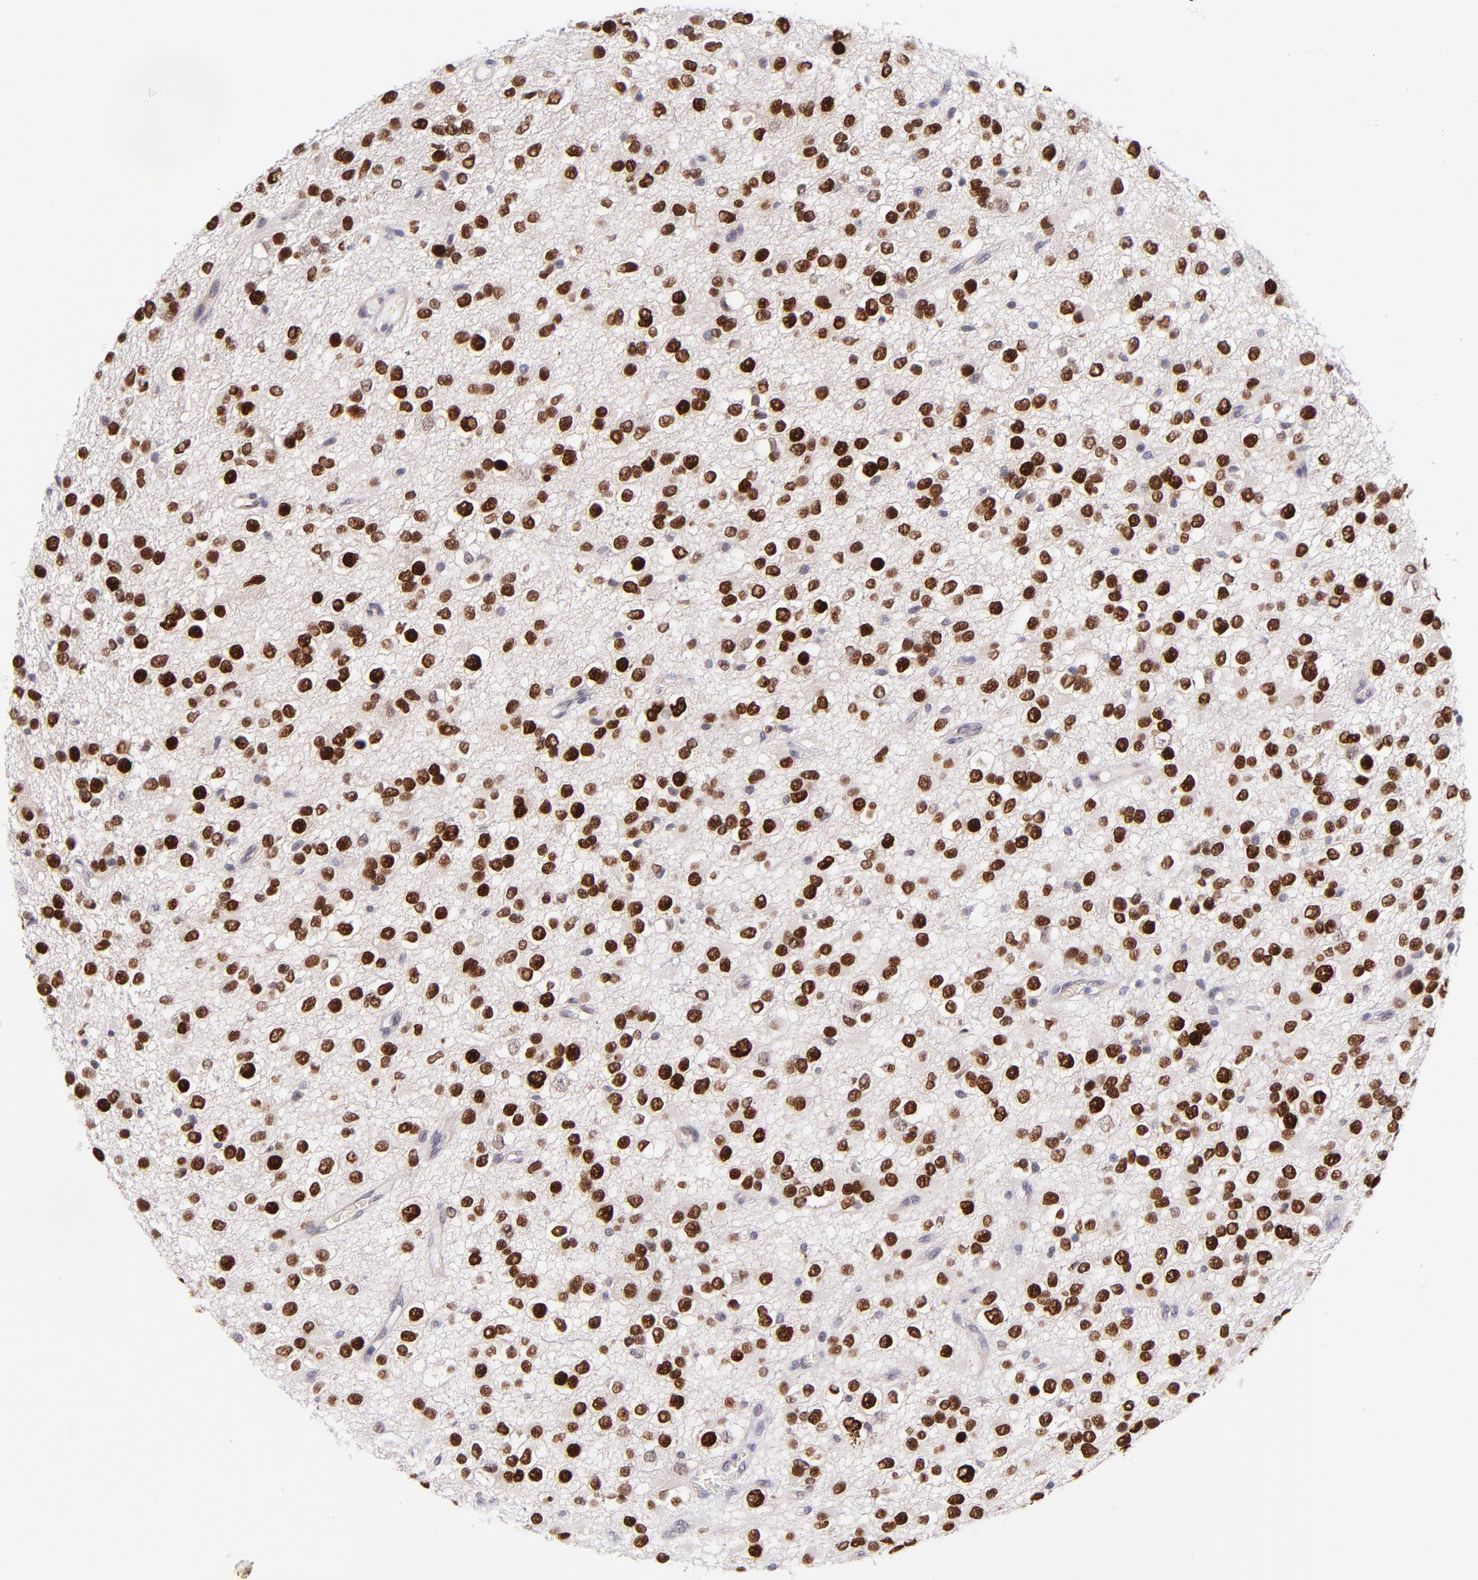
{"staining": {"intensity": "strong", "quantity": ">75%", "location": "nuclear"}, "tissue": "glioma", "cell_type": "Tumor cells", "image_type": "cancer", "snomed": [{"axis": "morphology", "description": "Glioma, malignant, Low grade"}, {"axis": "topography", "description": "Brain"}], "caption": "IHC of malignant glioma (low-grade) demonstrates high levels of strong nuclear expression in about >75% of tumor cells.", "gene": "SOX6", "patient": {"sex": "male", "age": 42}}